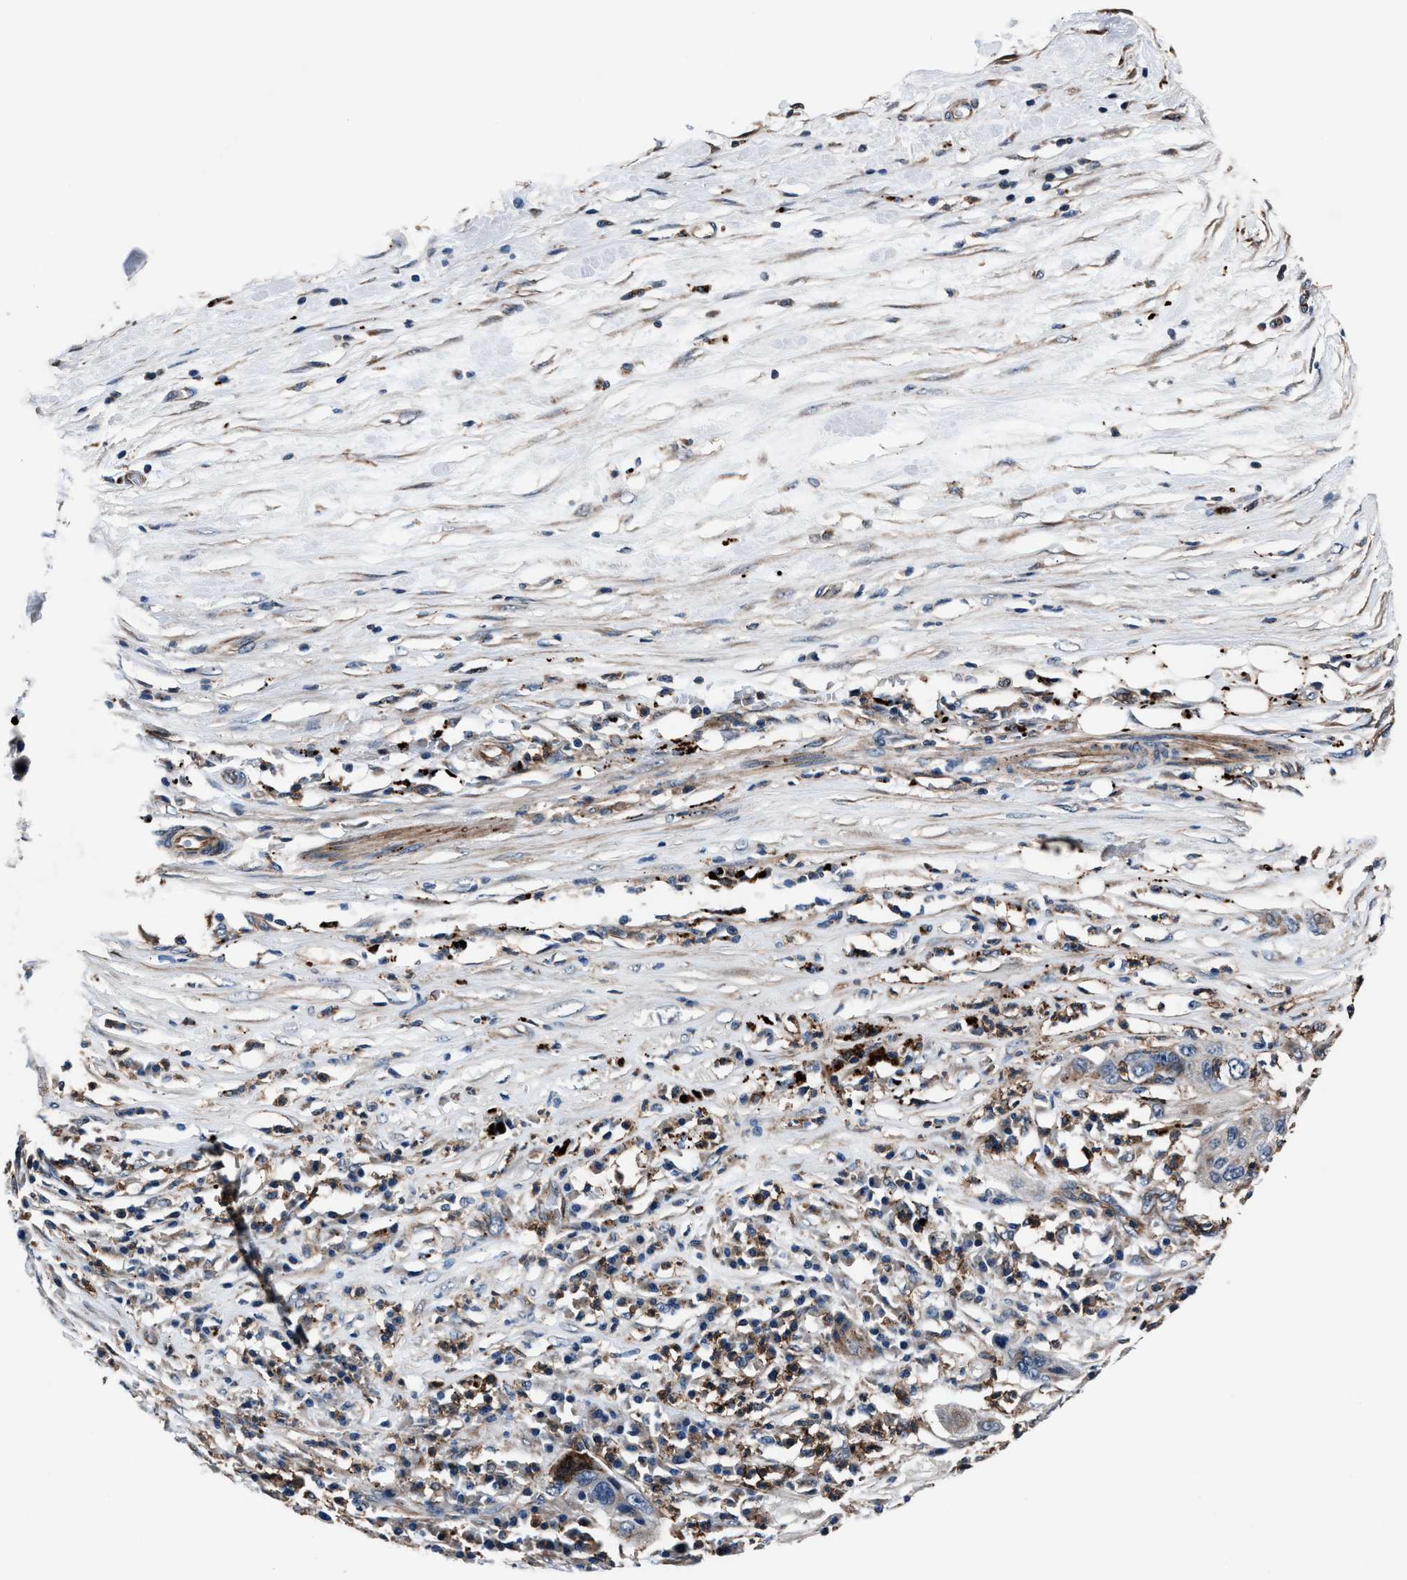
{"staining": {"intensity": "weak", "quantity": "<25%", "location": "cytoplasmic/membranous"}, "tissue": "pancreatic cancer", "cell_type": "Tumor cells", "image_type": "cancer", "snomed": [{"axis": "morphology", "description": "Adenocarcinoma, NOS"}, {"axis": "topography", "description": "Pancreas"}], "caption": "Tumor cells are negative for brown protein staining in pancreatic cancer.", "gene": "MFSD11", "patient": {"sex": "female", "age": 78}}